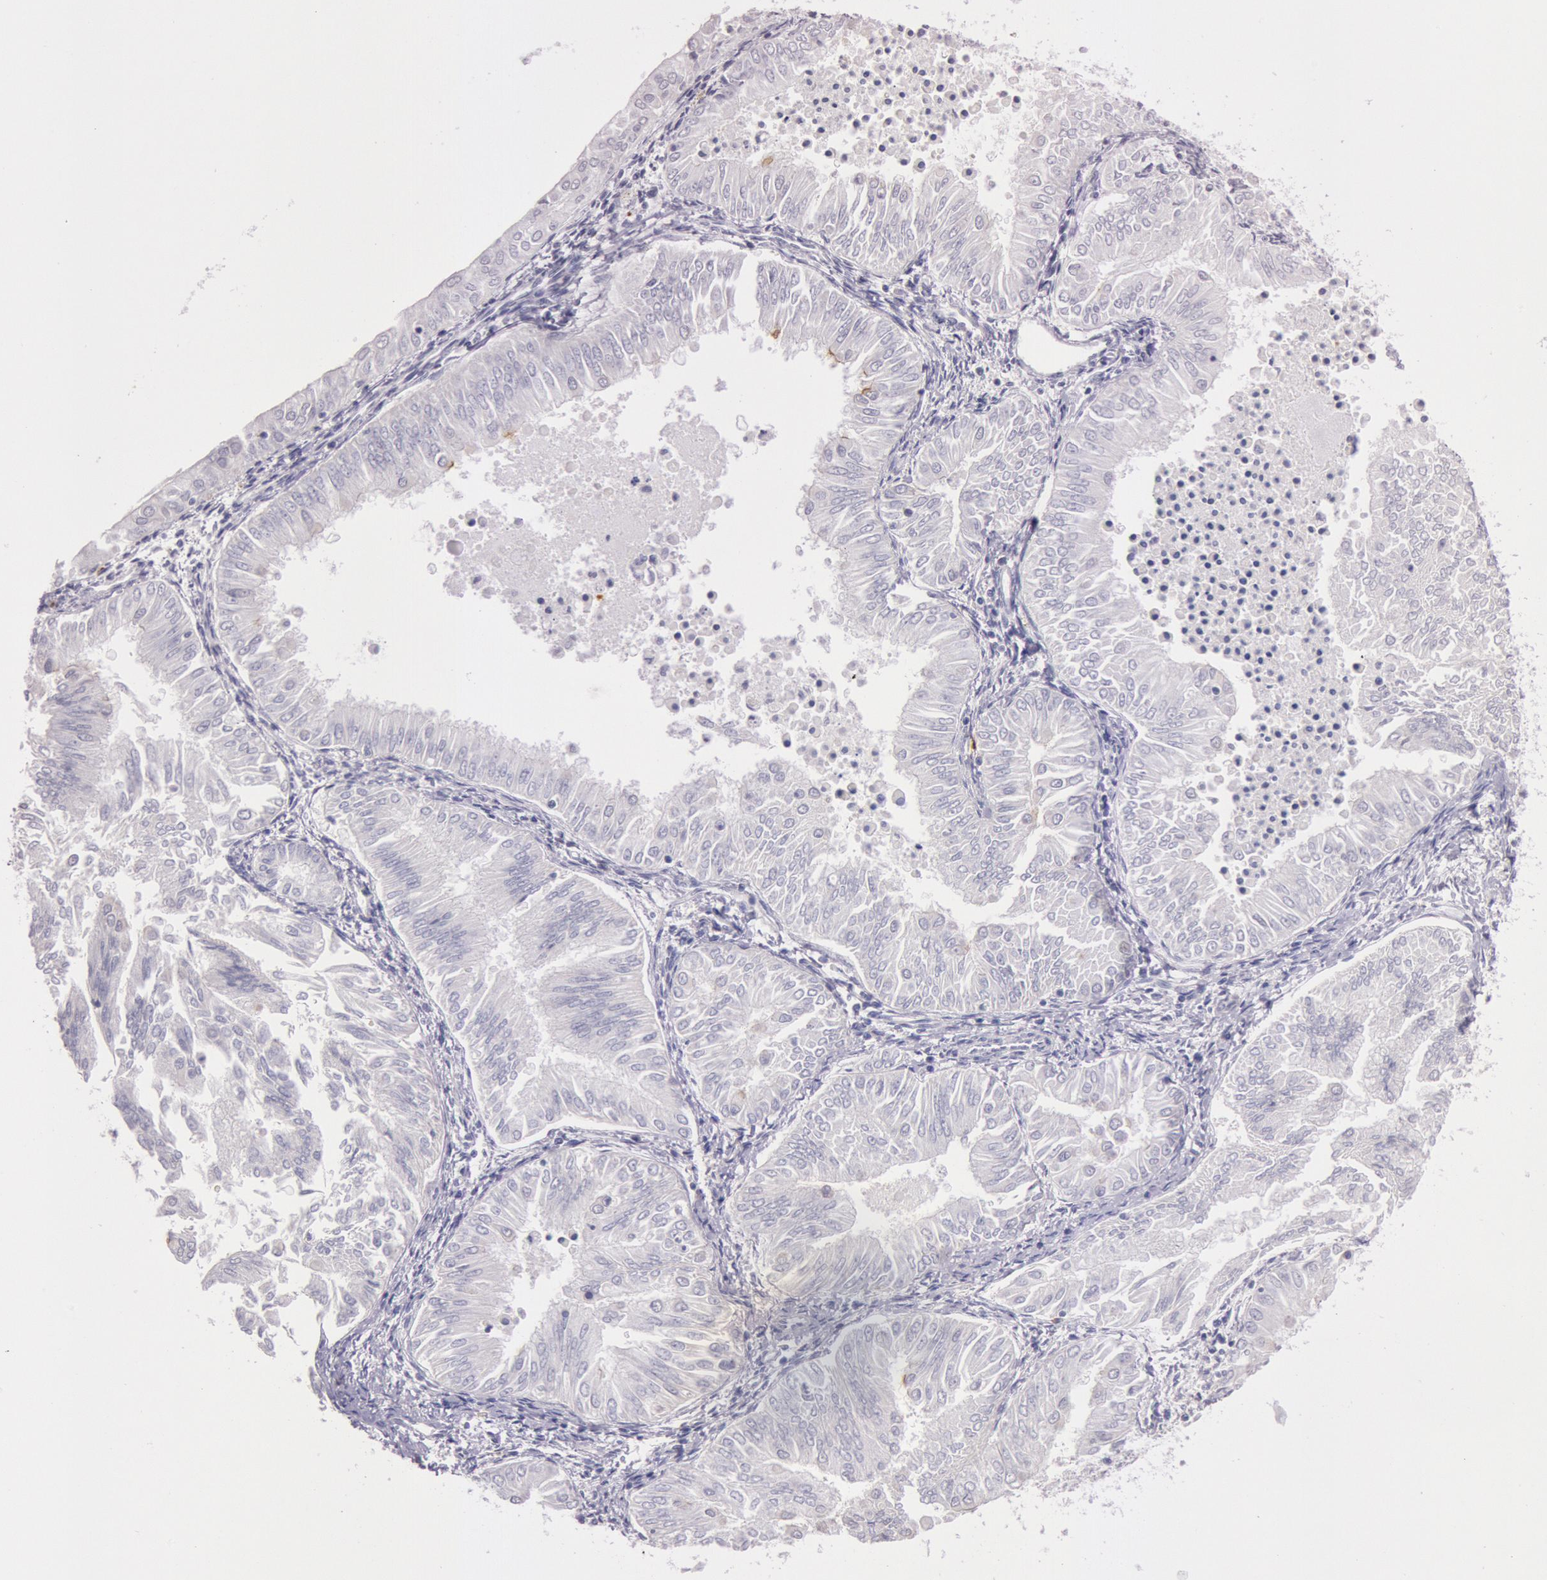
{"staining": {"intensity": "negative", "quantity": "none", "location": "none"}, "tissue": "endometrial cancer", "cell_type": "Tumor cells", "image_type": "cancer", "snomed": [{"axis": "morphology", "description": "Adenocarcinoma, NOS"}, {"axis": "topography", "description": "Endometrium"}], "caption": "Immunohistochemistry micrograph of endometrial cancer stained for a protein (brown), which shows no staining in tumor cells. (Stains: DAB immunohistochemistry (IHC) with hematoxylin counter stain, Microscopy: brightfield microscopy at high magnification).", "gene": "KDM6A", "patient": {"sex": "female", "age": 53}}